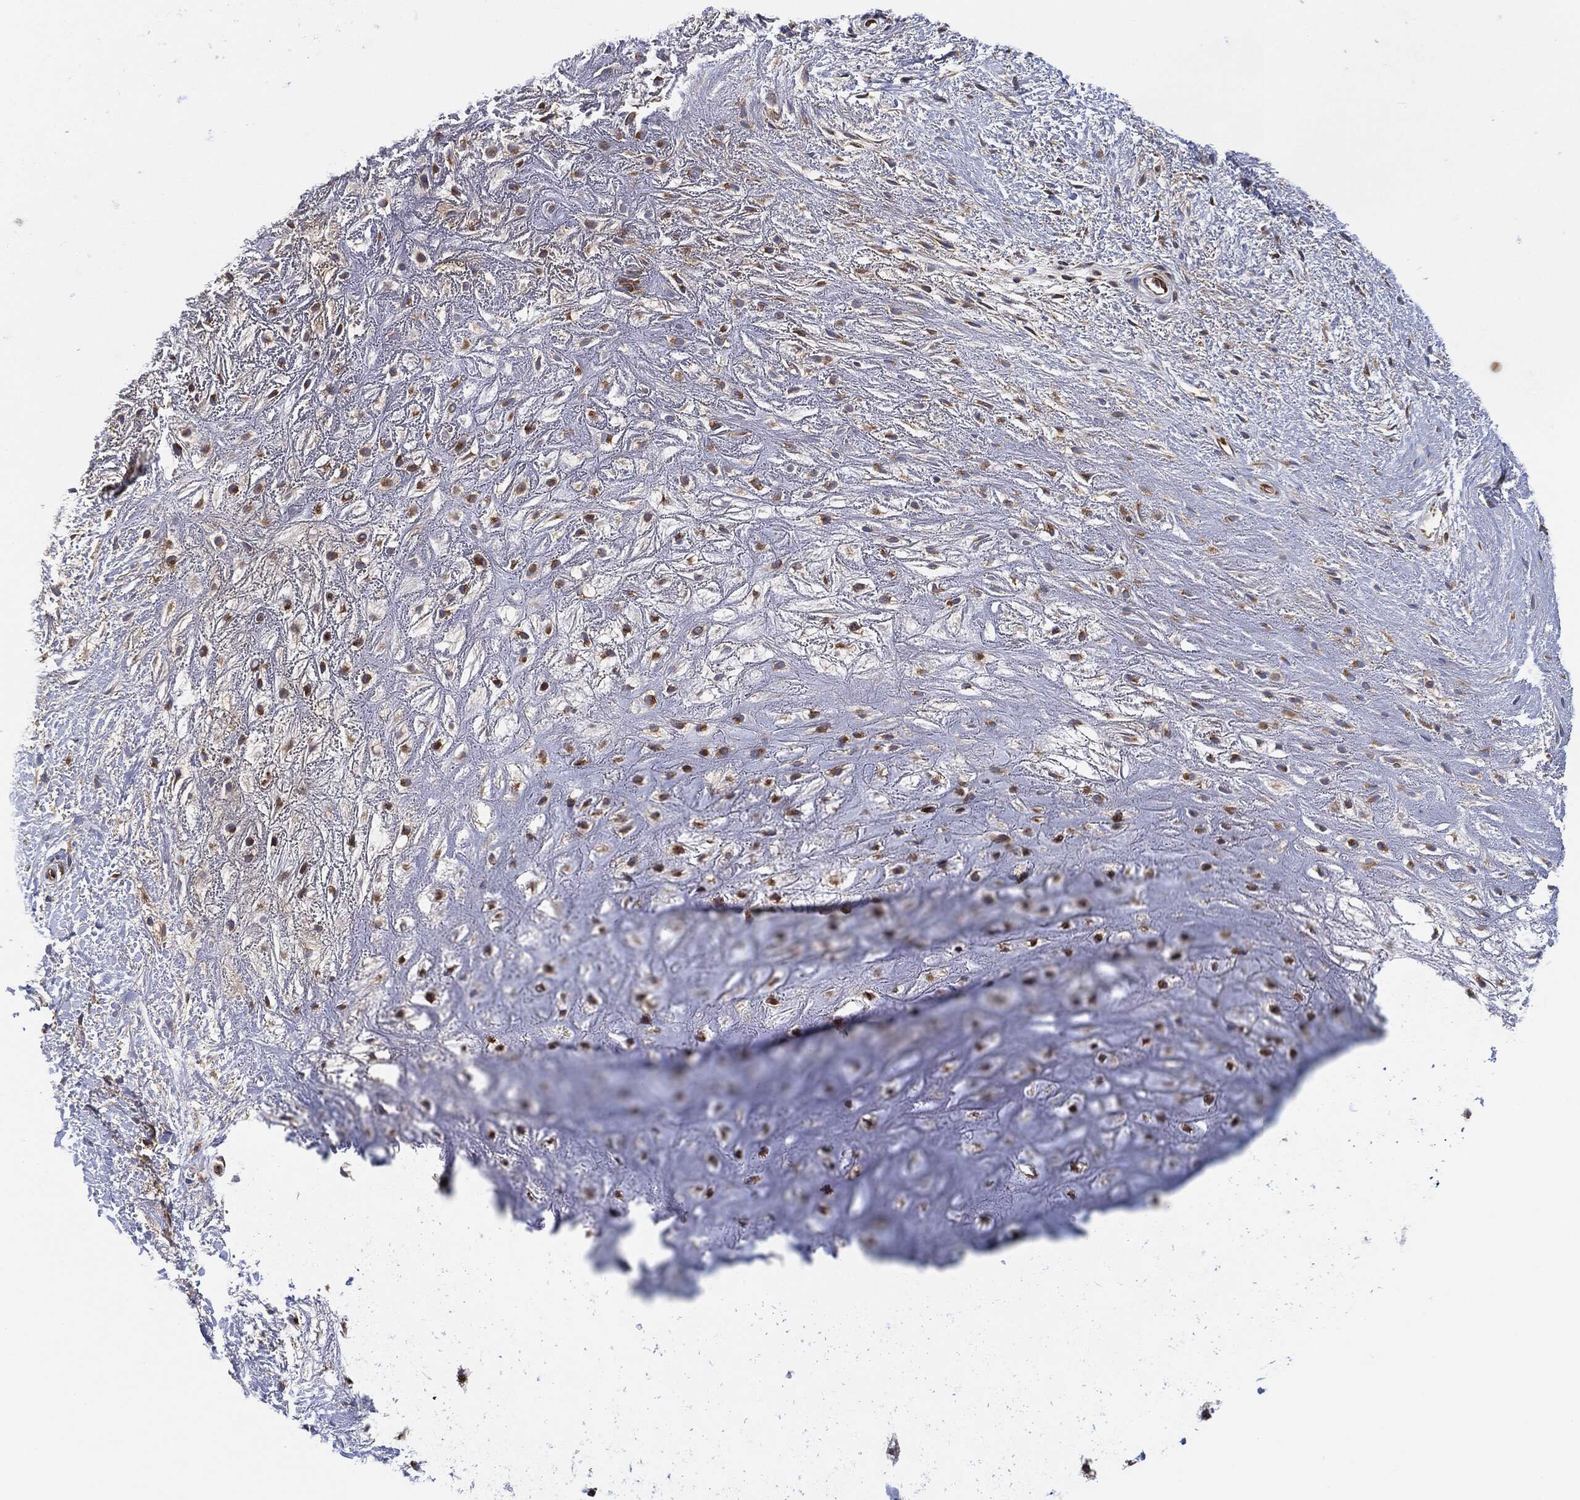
{"staining": {"intensity": "negative", "quantity": "none", "location": "none"}, "tissue": "adipose tissue", "cell_type": "Adipocytes", "image_type": "normal", "snomed": [{"axis": "morphology", "description": "Normal tissue, NOS"}, {"axis": "morphology", "description": "Squamous cell carcinoma, NOS"}, {"axis": "topography", "description": "Cartilage tissue"}, {"axis": "topography", "description": "Head-Neck"}], "caption": "Immunohistochemistry (IHC) of benign human adipose tissue exhibits no expression in adipocytes.", "gene": "EIF2S2", "patient": {"sex": "male", "age": 62}}